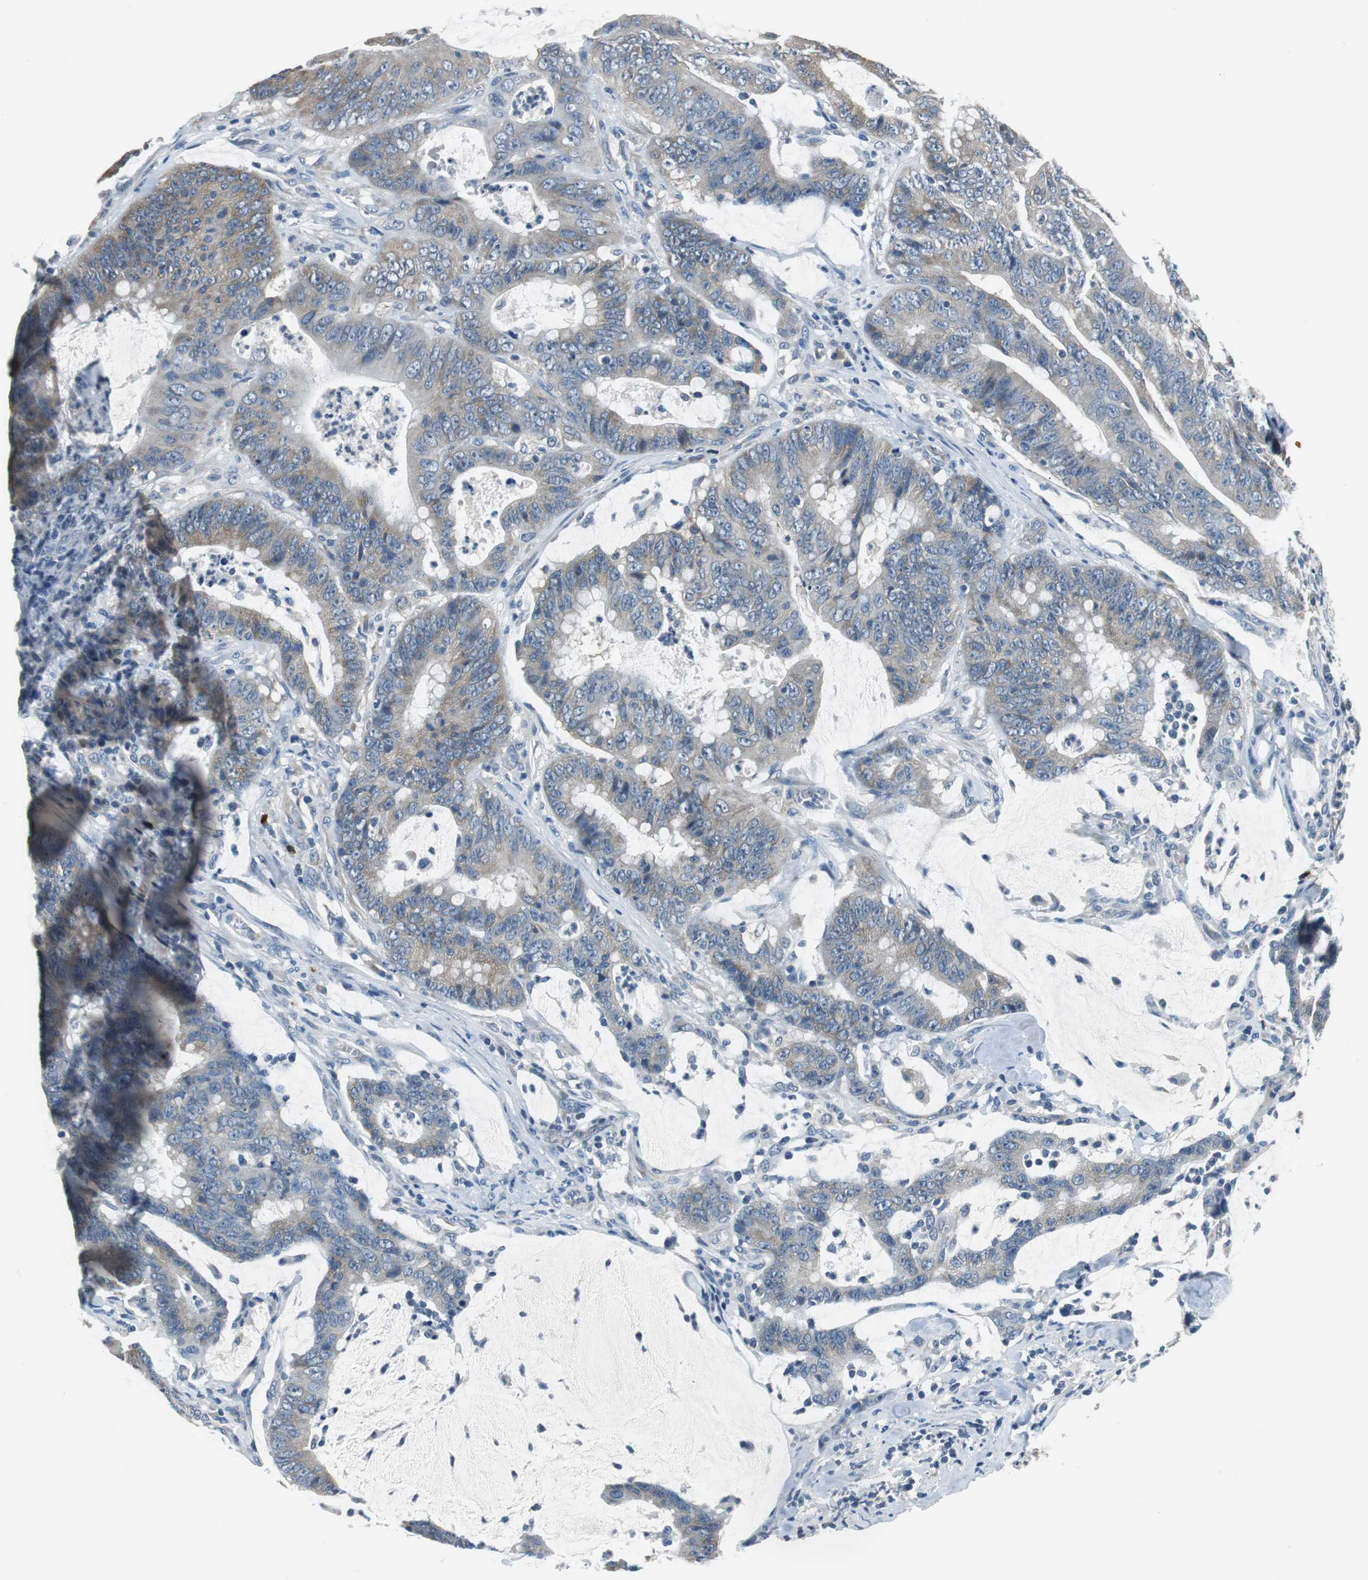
{"staining": {"intensity": "weak", "quantity": ">75%", "location": "cytoplasmic/membranous"}, "tissue": "colorectal cancer", "cell_type": "Tumor cells", "image_type": "cancer", "snomed": [{"axis": "morphology", "description": "Adenocarcinoma, NOS"}, {"axis": "topography", "description": "Colon"}], "caption": "Colorectal adenocarcinoma stained with a brown dye demonstrates weak cytoplasmic/membranous positive expression in approximately >75% of tumor cells.", "gene": "MTIF2", "patient": {"sex": "male", "age": 45}}